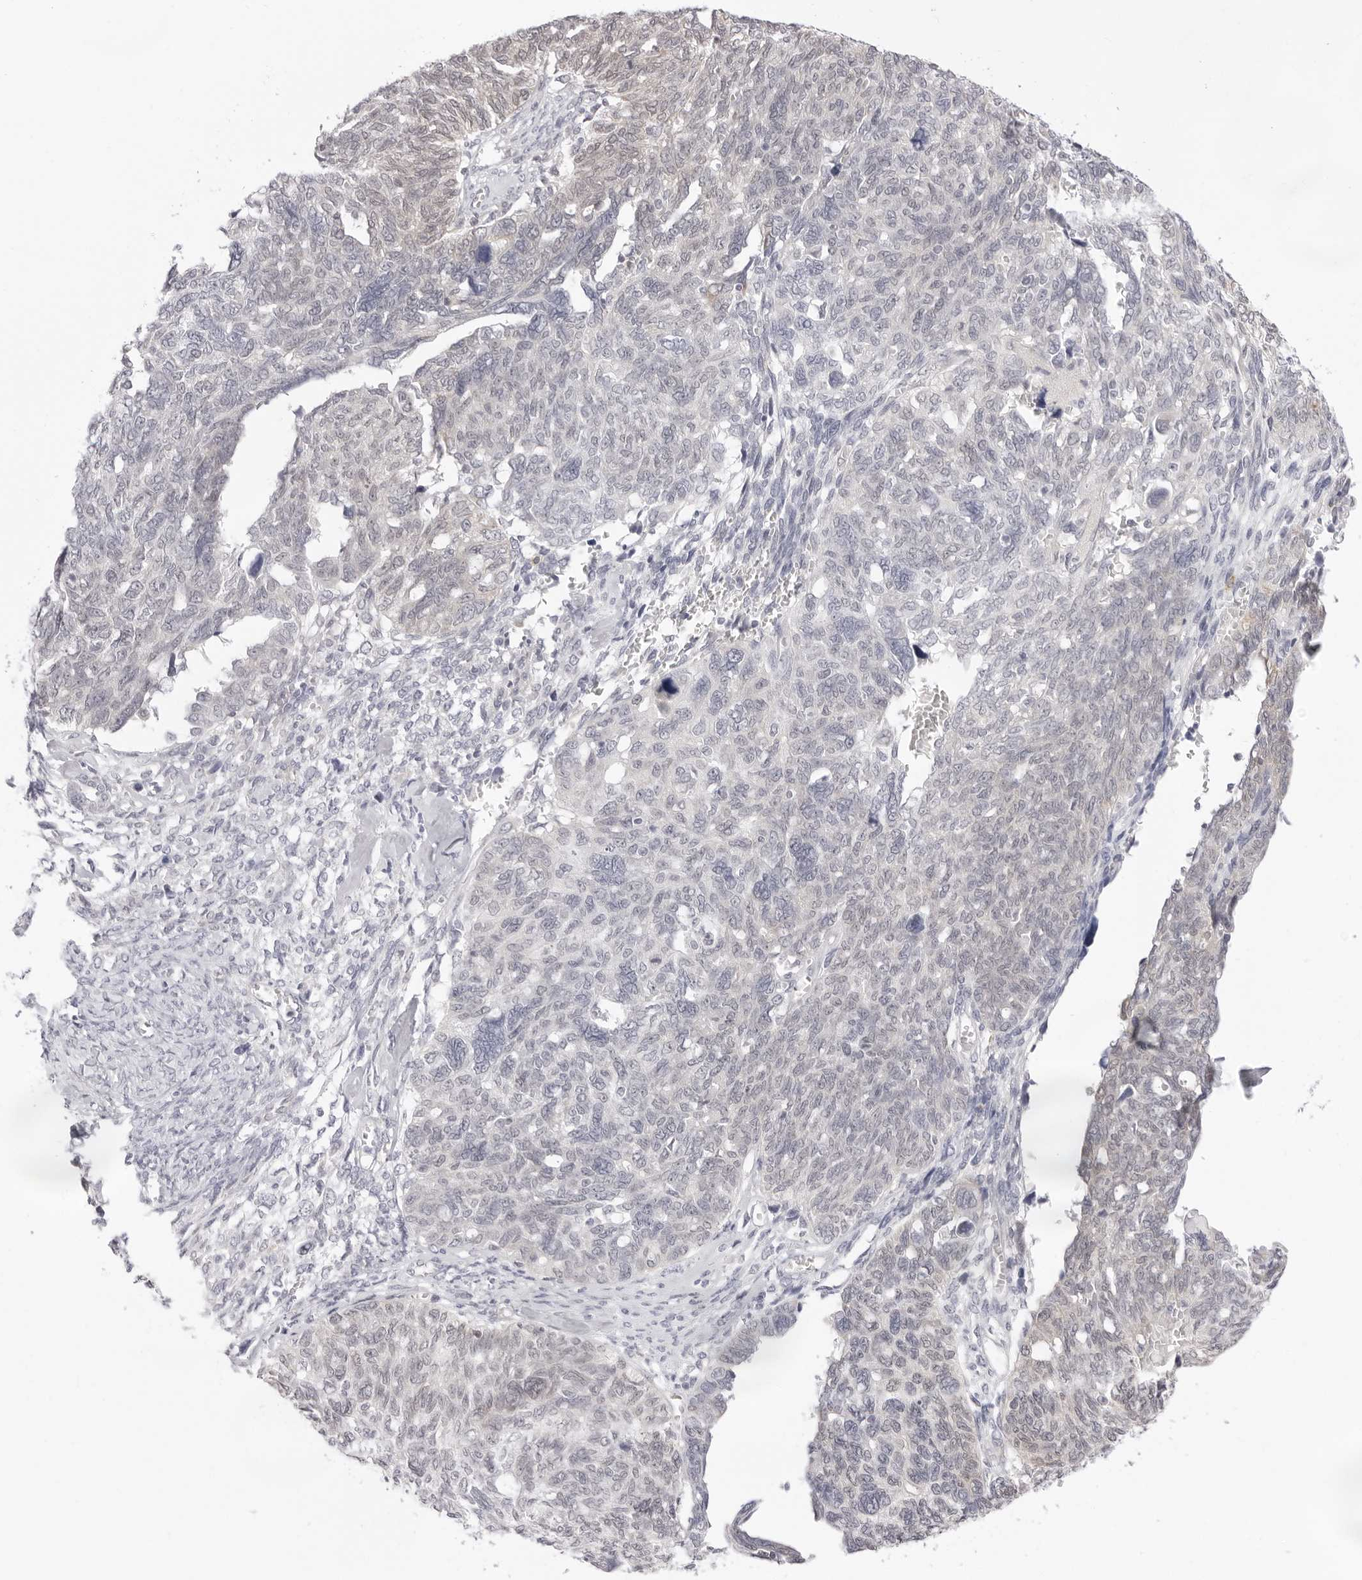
{"staining": {"intensity": "negative", "quantity": "none", "location": "none"}, "tissue": "ovarian cancer", "cell_type": "Tumor cells", "image_type": "cancer", "snomed": [{"axis": "morphology", "description": "Cystadenocarcinoma, serous, NOS"}, {"axis": "topography", "description": "Ovary"}], "caption": "IHC of human serous cystadenocarcinoma (ovarian) displays no expression in tumor cells.", "gene": "FDPS", "patient": {"sex": "female", "age": 79}}